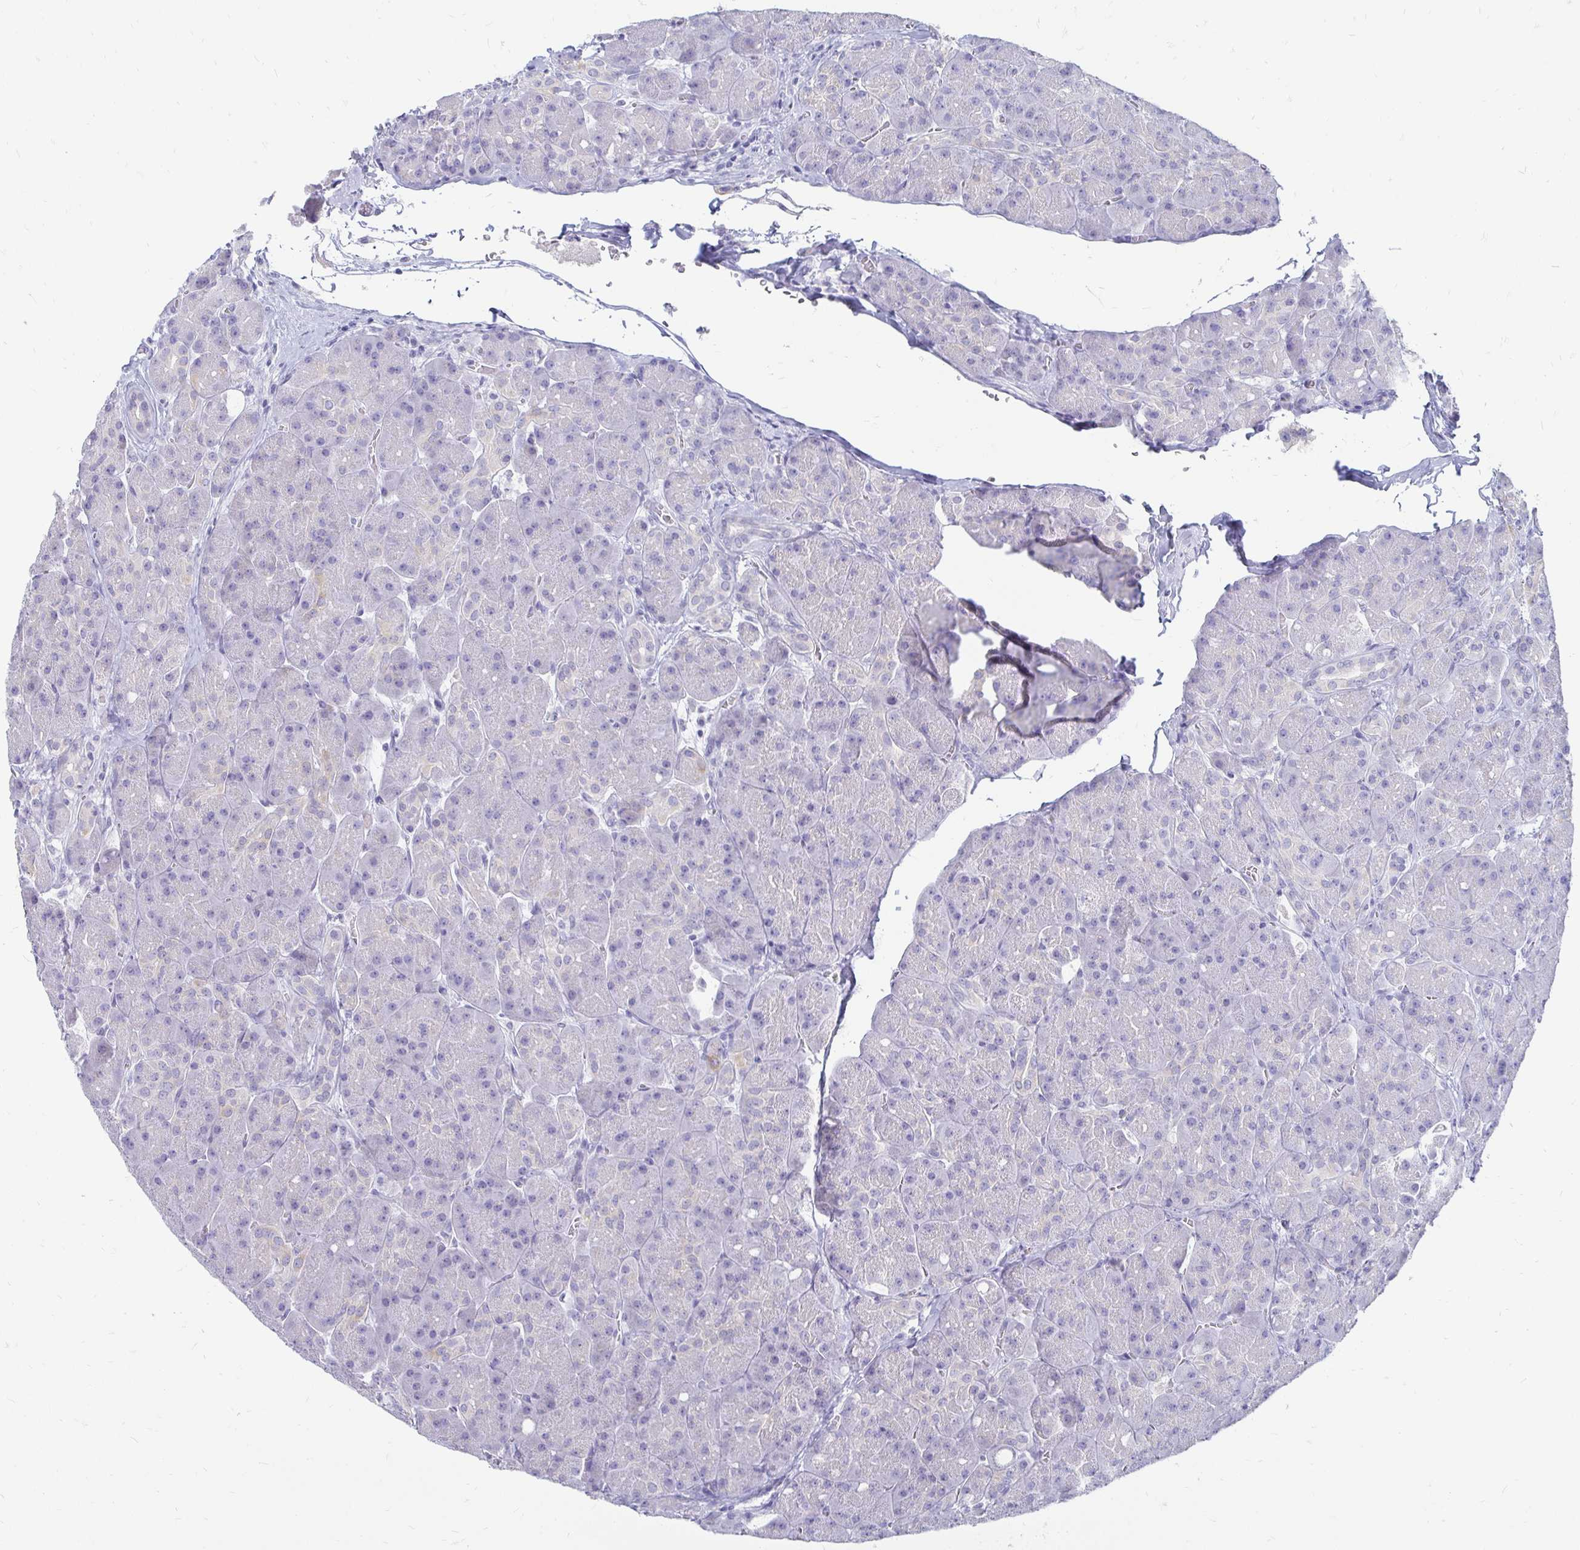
{"staining": {"intensity": "negative", "quantity": "none", "location": "none"}, "tissue": "pancreas", "cell_type": "Exocrine glandular cells", "image_type": "normal", "snomed": [{"axis": "morphology", "description": "Normal tissue, NOS"}, {"axis": "topography", "description": "Pancreas"}], "caption": "IHC of normal pancreas displays no positivity in exocrine glandular cells.", "gene": "PEG10", "patient": {"sex": "male", "age": 55}}